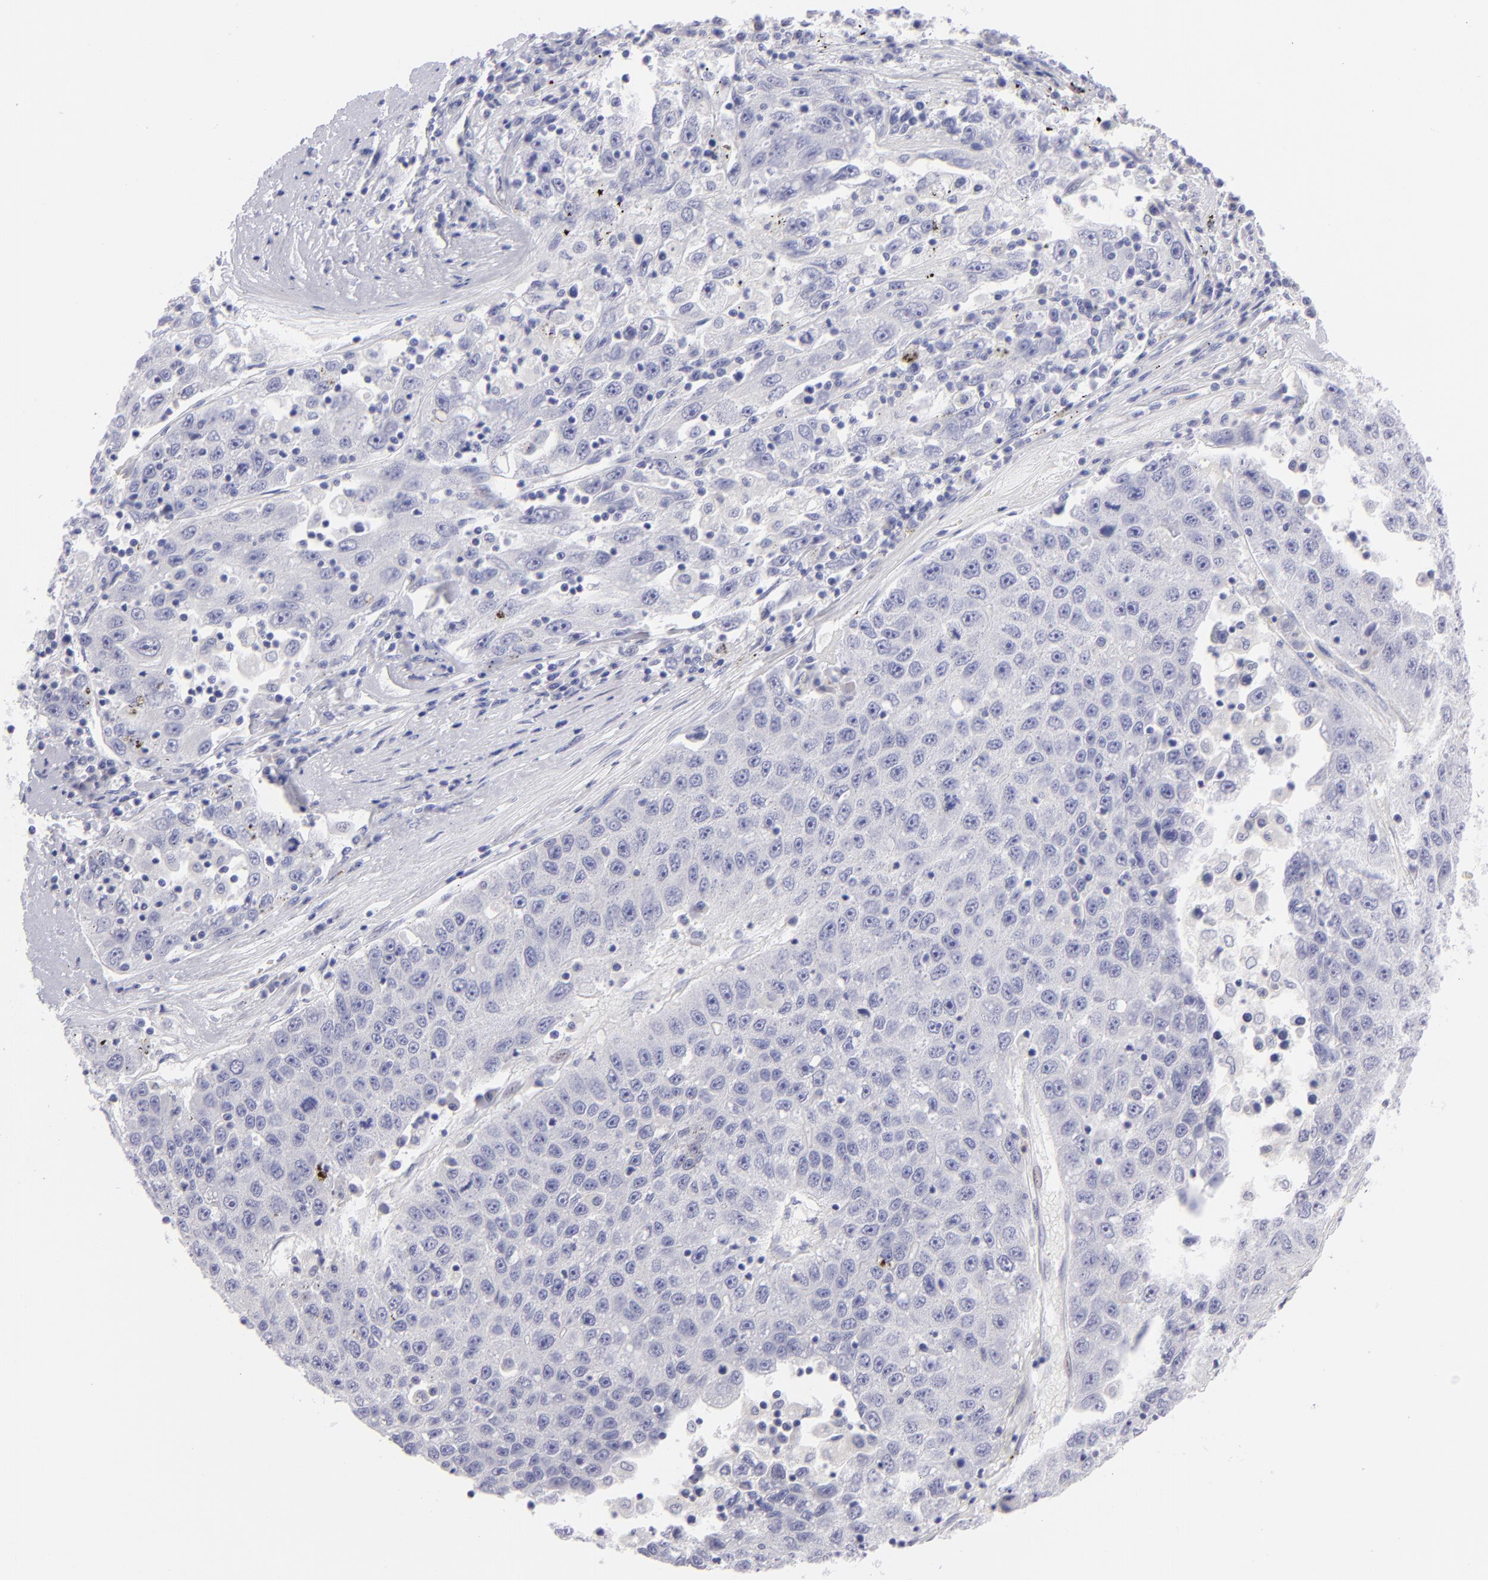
{"staining": {"intensity": "negative", "quantity": "none", "location": "none"}, "tissue": "liver cancer", "cell_type": "Tumor cells", "image_type": "cancer", "snomed": [{"axis": "morphology", "description": "Carcinoma, Hepatocellular, NOS"}, {"axis": "topography", "description": "Liver"}], "caption": "An immunohistochemistry histopathology image of liver cancer (hepatocellular carcinoma) is shown. There is no staining in tumor cells of liver cancer (hepatocellular carcinoma).", "gene": "SLC1A2", "patient": {"sex": "male", "age": 49}}